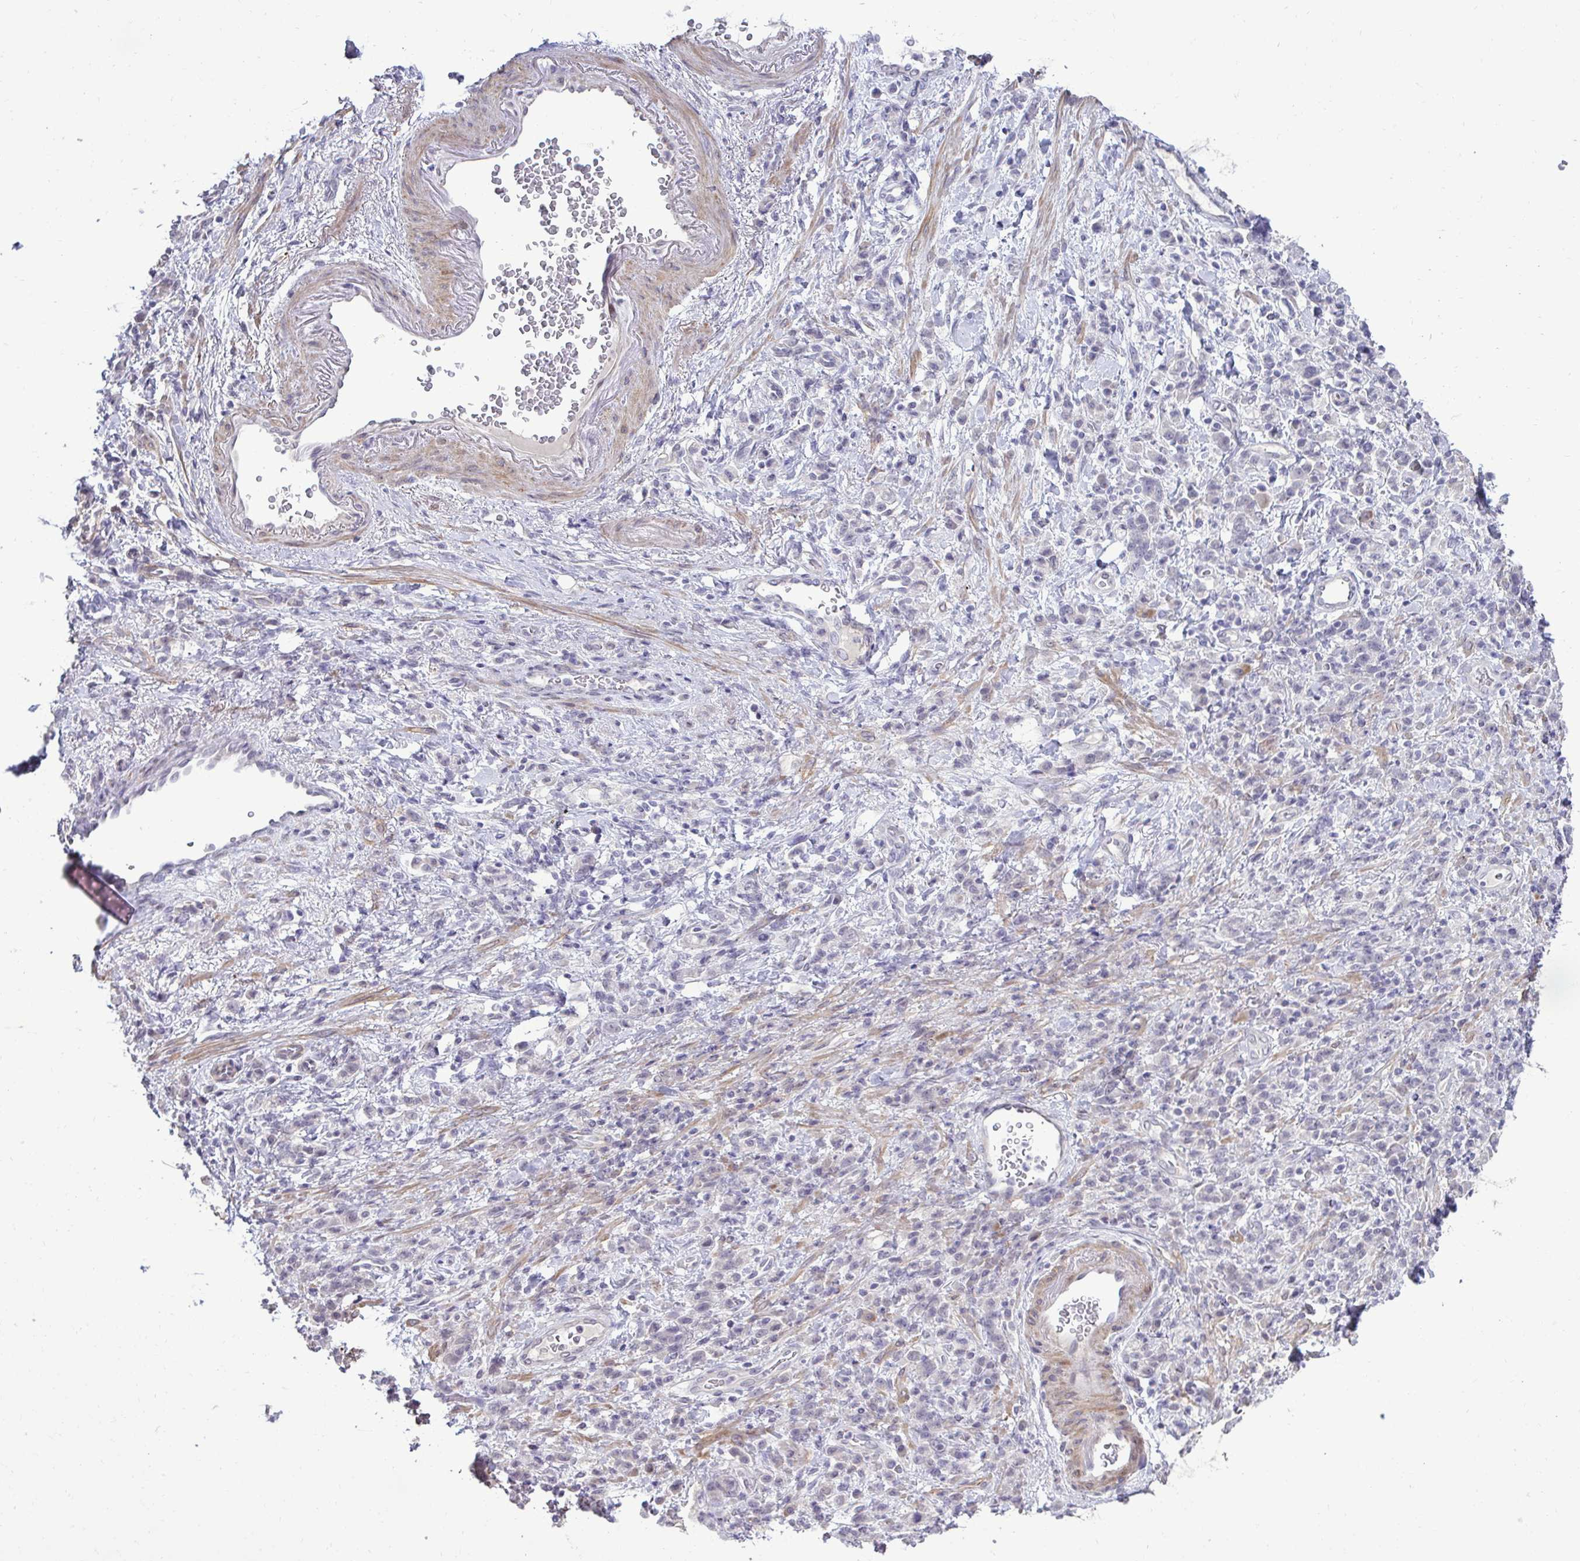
{"staining": {"intensity": "negative", "quantity": "none", "location": "none"}, "tissue": "stomach cancer", "cell_type": "Tumor cells", "image_type": "cancer", "snomed": [{"axis": "morphology", "description": "Adenocarcinoma, NOS"}, {"axis": "topography", "description": "Stomach"}], "caption": "This is an IHC photomicrograph of human stomach cancer (adenocarcinoma). There is no positivity in tumor cells.", "gene": "SLC30A3", "patient": {"sex": "male", "age": 77}}